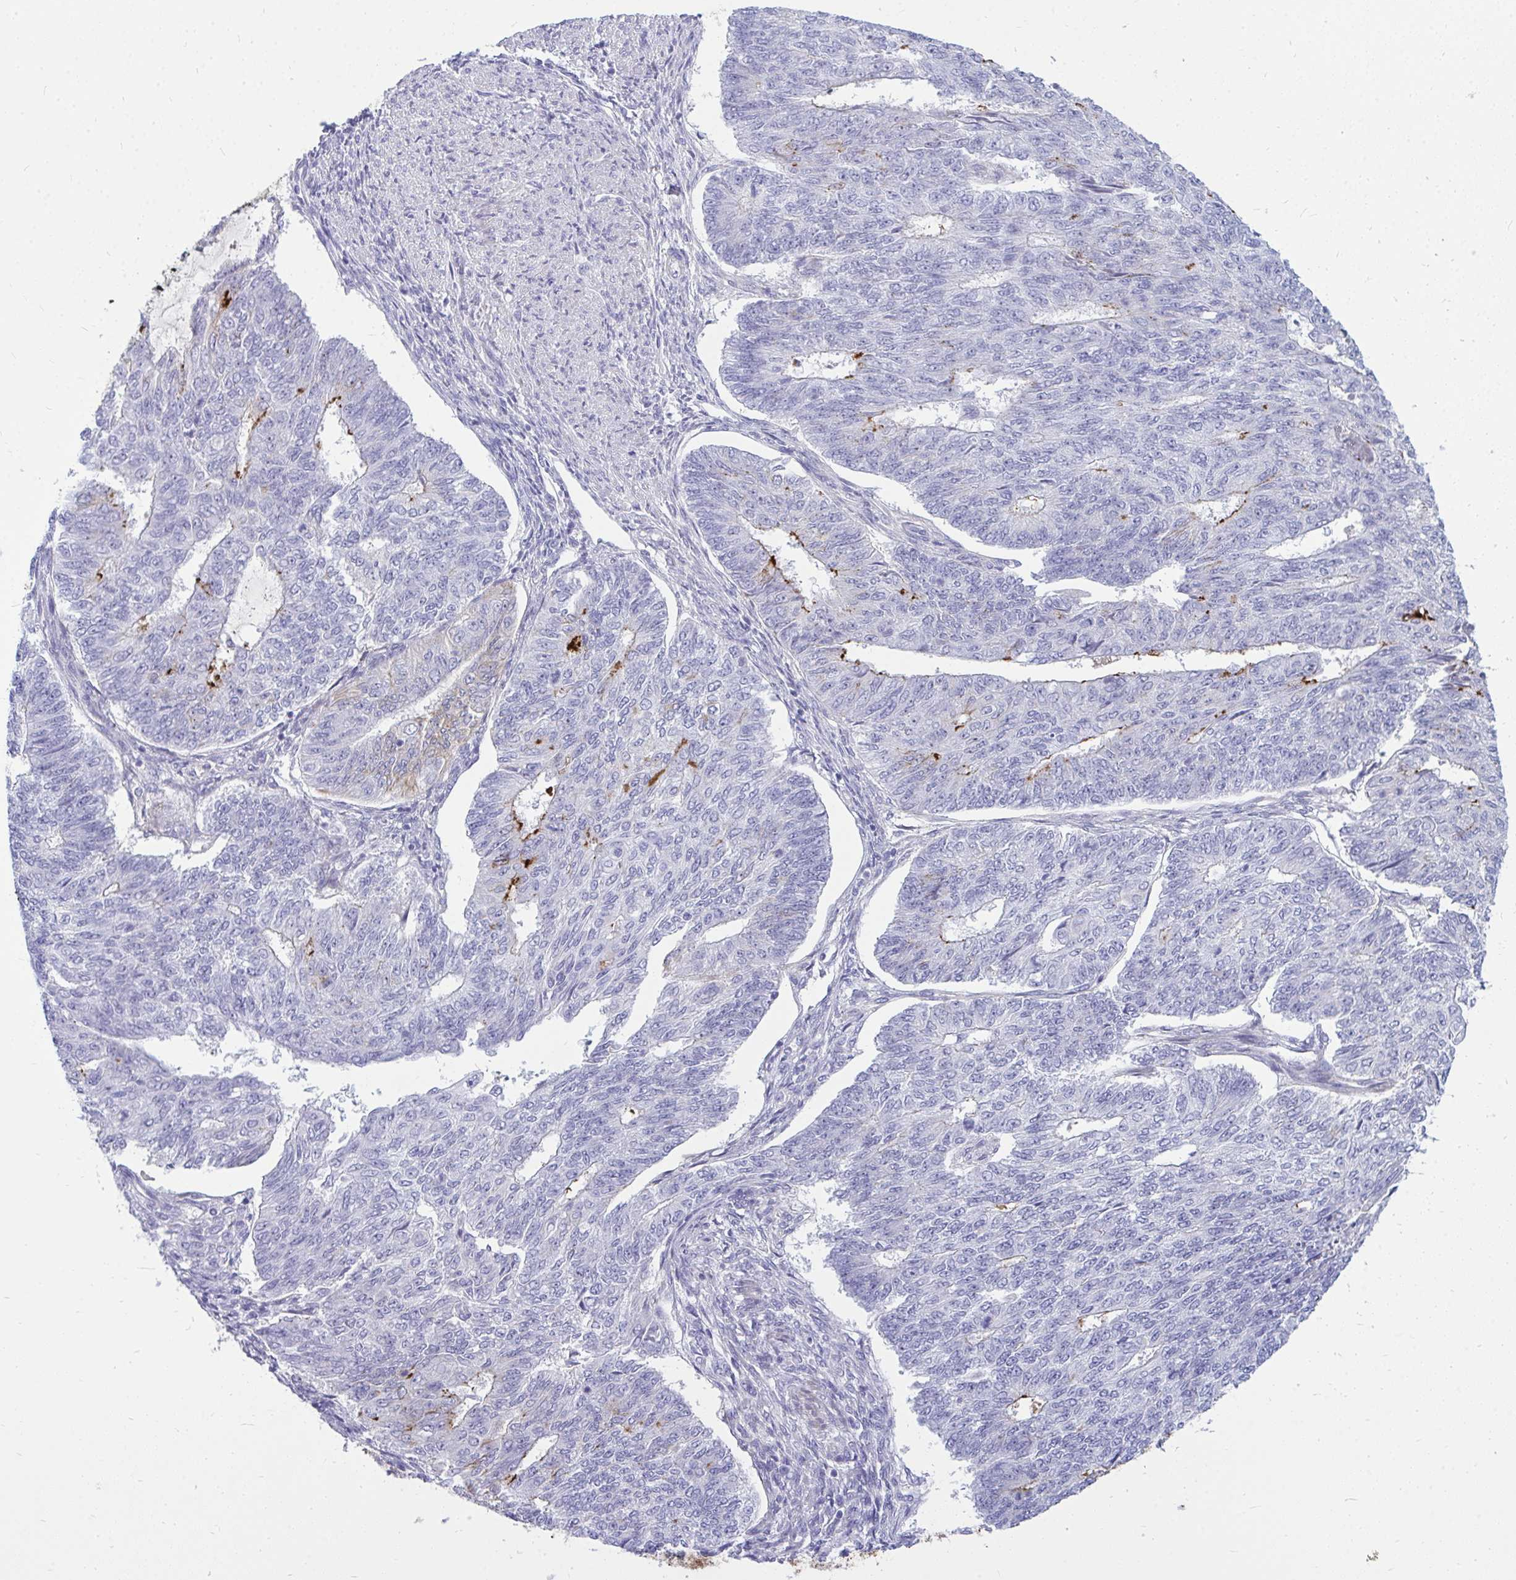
{"staining": {"intensity": "strong", "quantity": "<25%", "location": "cytoplasmic/membranous"}, "tissue": "endometrial cancer", "cell_type": "Tumor cells", "image_type": "cancer", "snomed": [{"axis": "morphology", "description": "Adenocarcinoma, NOS"}, {"axis": "topography", "description": "Endometrium"}], "caption": "There is medium levels of strong cytoplasmic/membranous positivity in tumor cells of adenocarcinoma (endometrial), as demonstrated by immunohistochemical staining (brown color).", "gene": "ZSCAN25", "patient": {"sex": "female", "age": 32}}